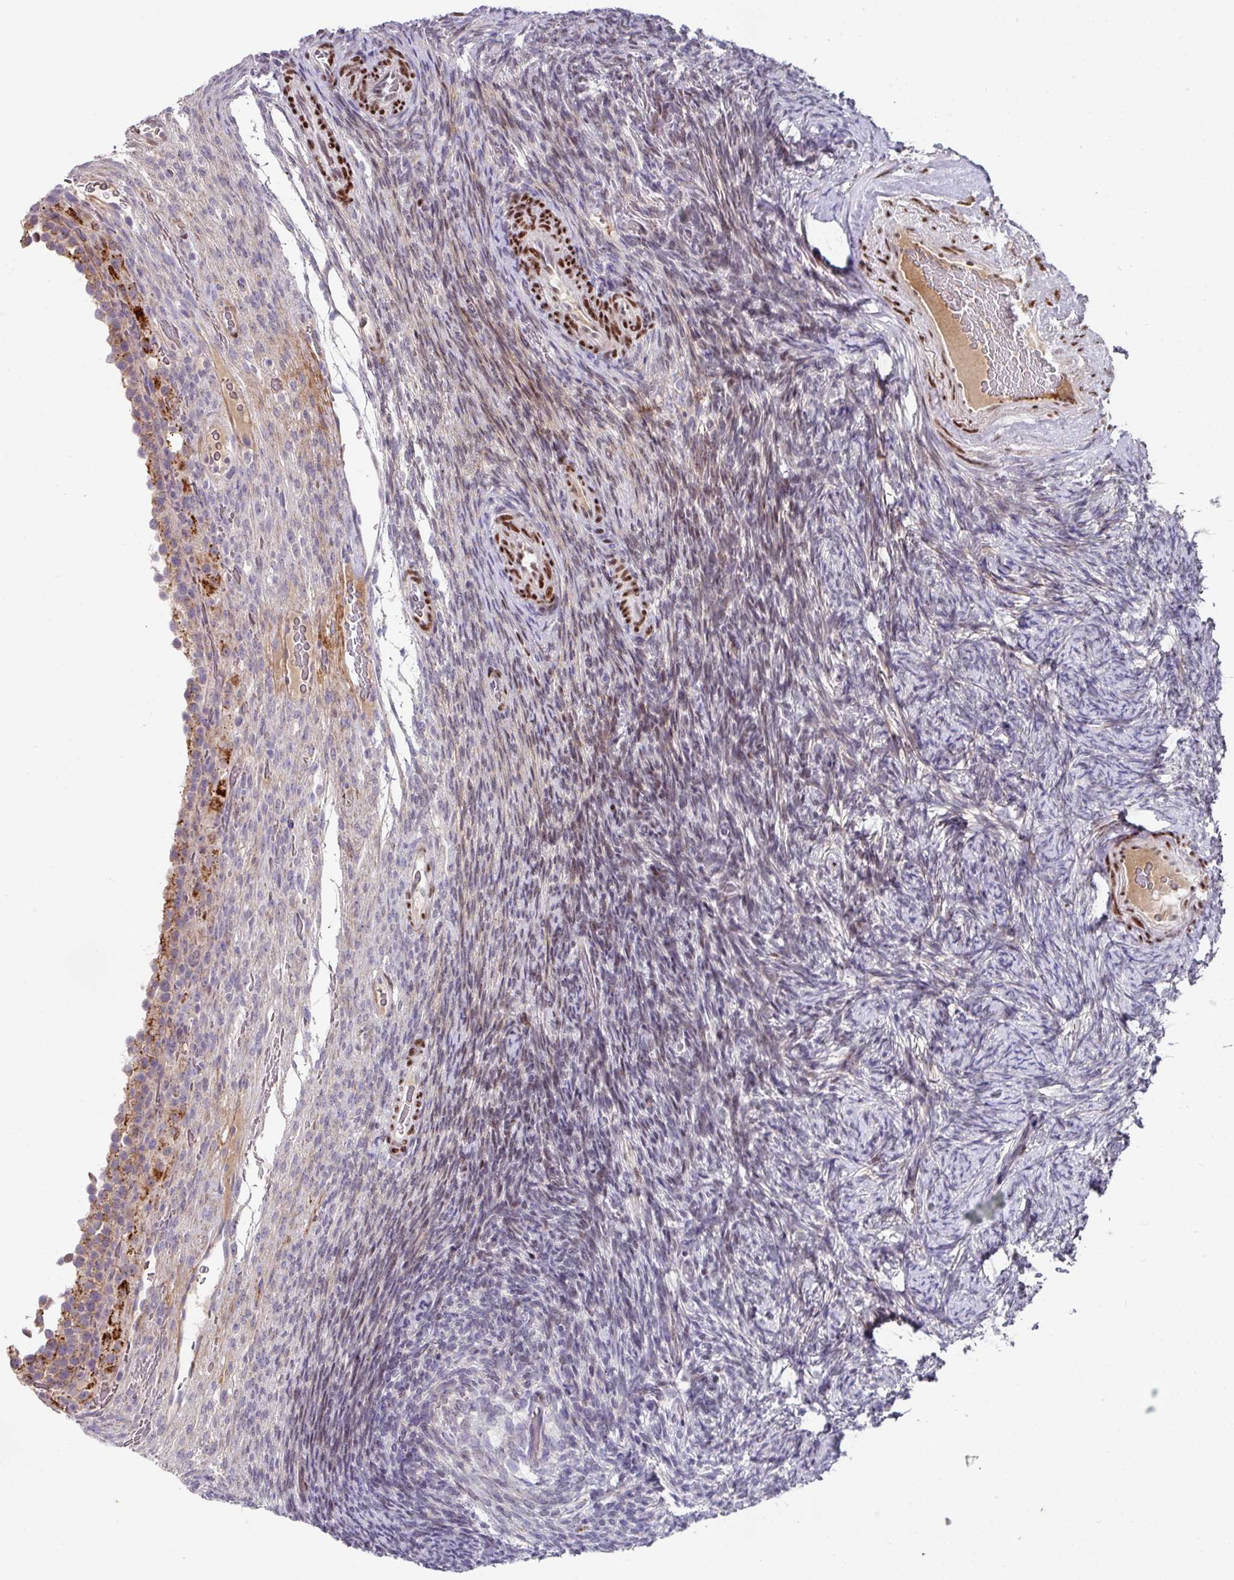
{"staining": {"intensity": "moderate", "quantity": ">75%", "location": "nuclear"}, "tissue": "ovary", "cell_type": "Follicle cells", "image_type": "normal", "snomed": [{"axis": "morphology", "description": "Normal tissue, NOS"}, {"axis": "topography", "description": "Ovary"}], "caption": "Moderate nuclear protein positivity is identified in approximately >75% of follicle cells in ovary. (DAB = brown stain, brightfield microscopy at high magnification).", "gene": "CBX7", "patient": {"sex": "female", "age": 34}}